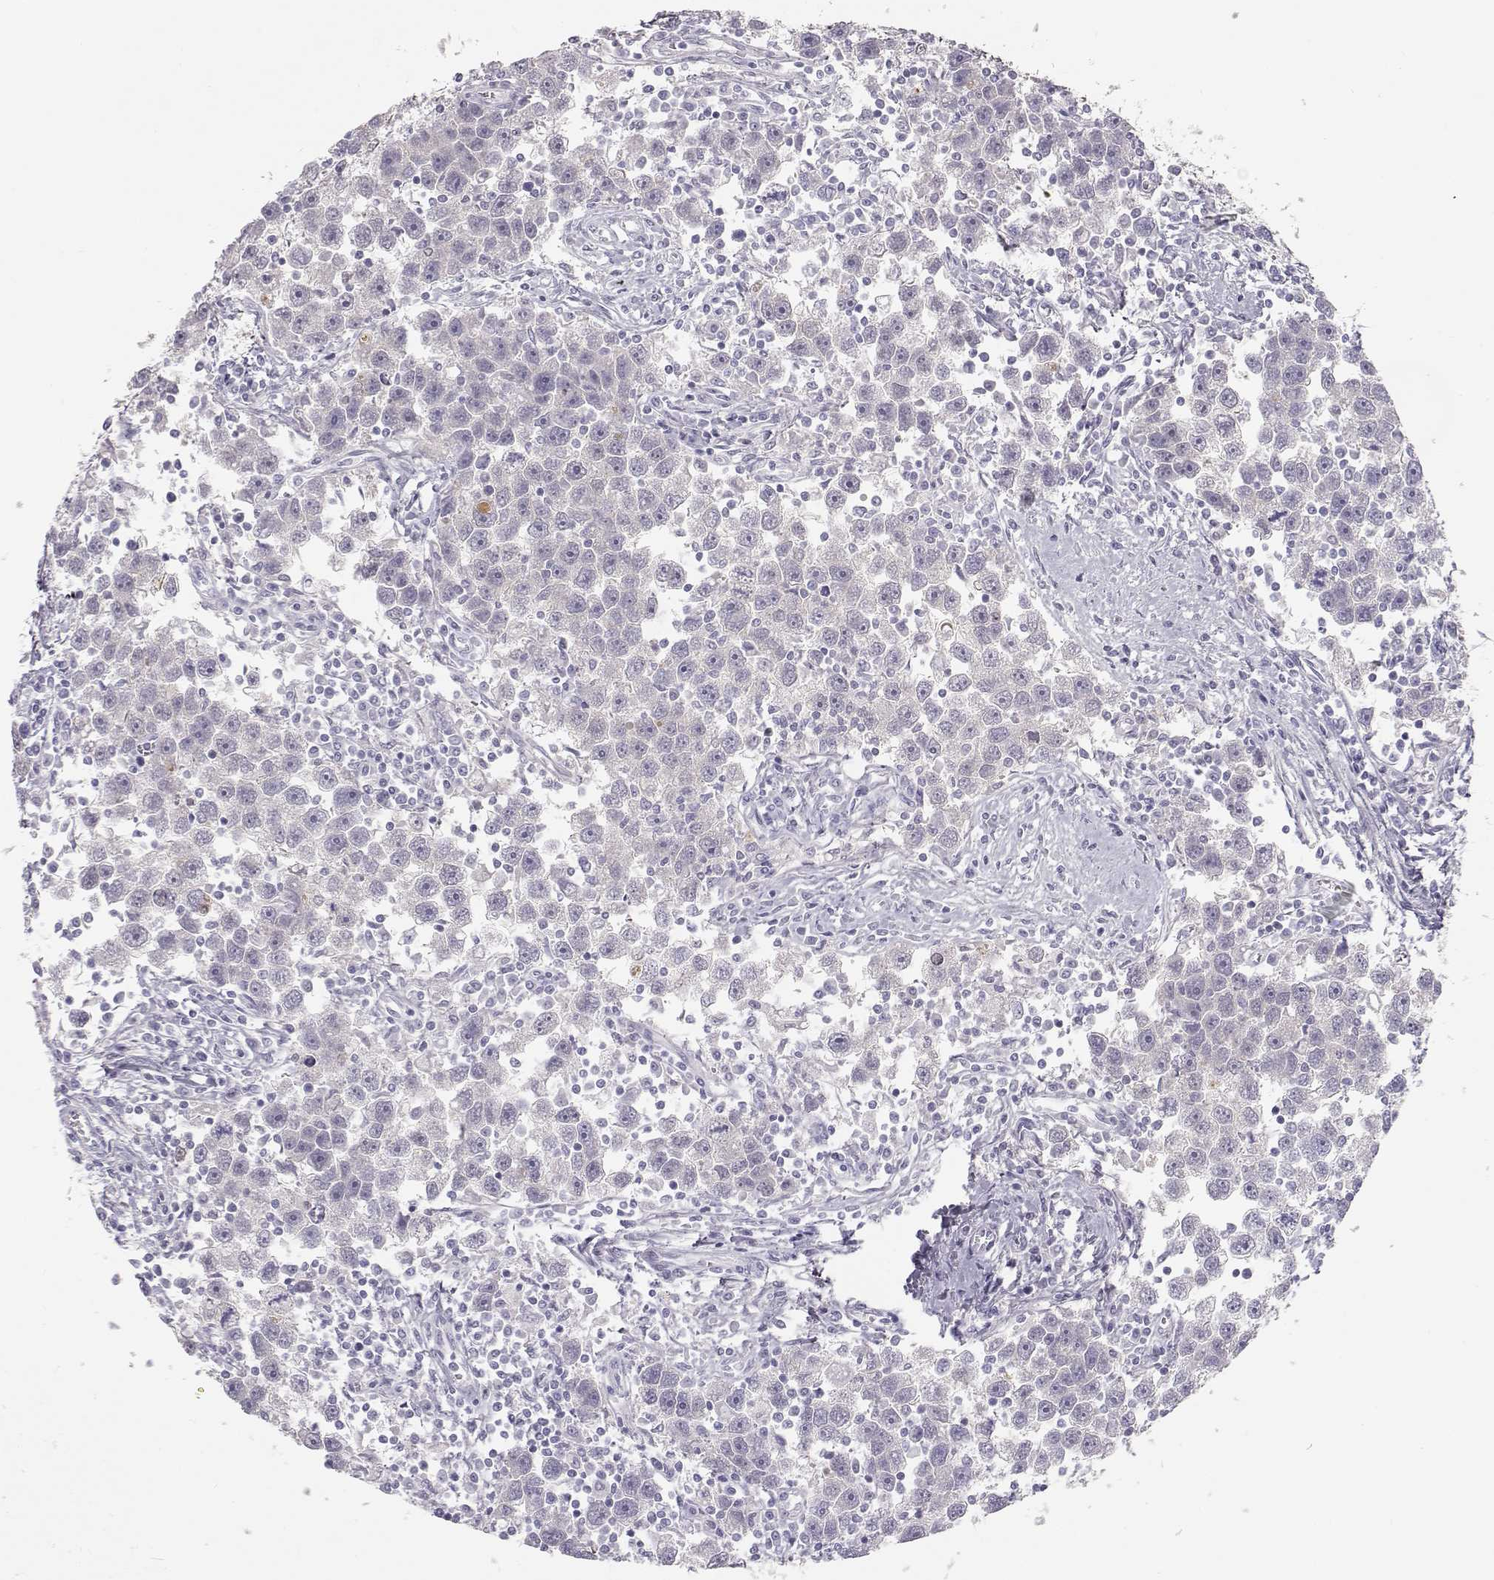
{"staining": {"intensity": "negative", "quantity": "none", "location": "none"}, "tissue": "testis cancer", "cell_type": "Tumor cells", "image_type": "cancer", "snomed": [{"axis": "morphology", "description": "Seminoma, NOS"}, {"axis": "topography", "description": "Testis"}], "caption": "Tumor cells show no significant protein positivity in testis cancer. The staining was performed using DAB (3,3'-diaminobenzidine) to visualize the protein expression in brown, while the nuclei were stained in blue with hematoxylin (Magnification: 20x).", "gene": "TKTL1", "patient": {"sex": "male", "age": 30}}